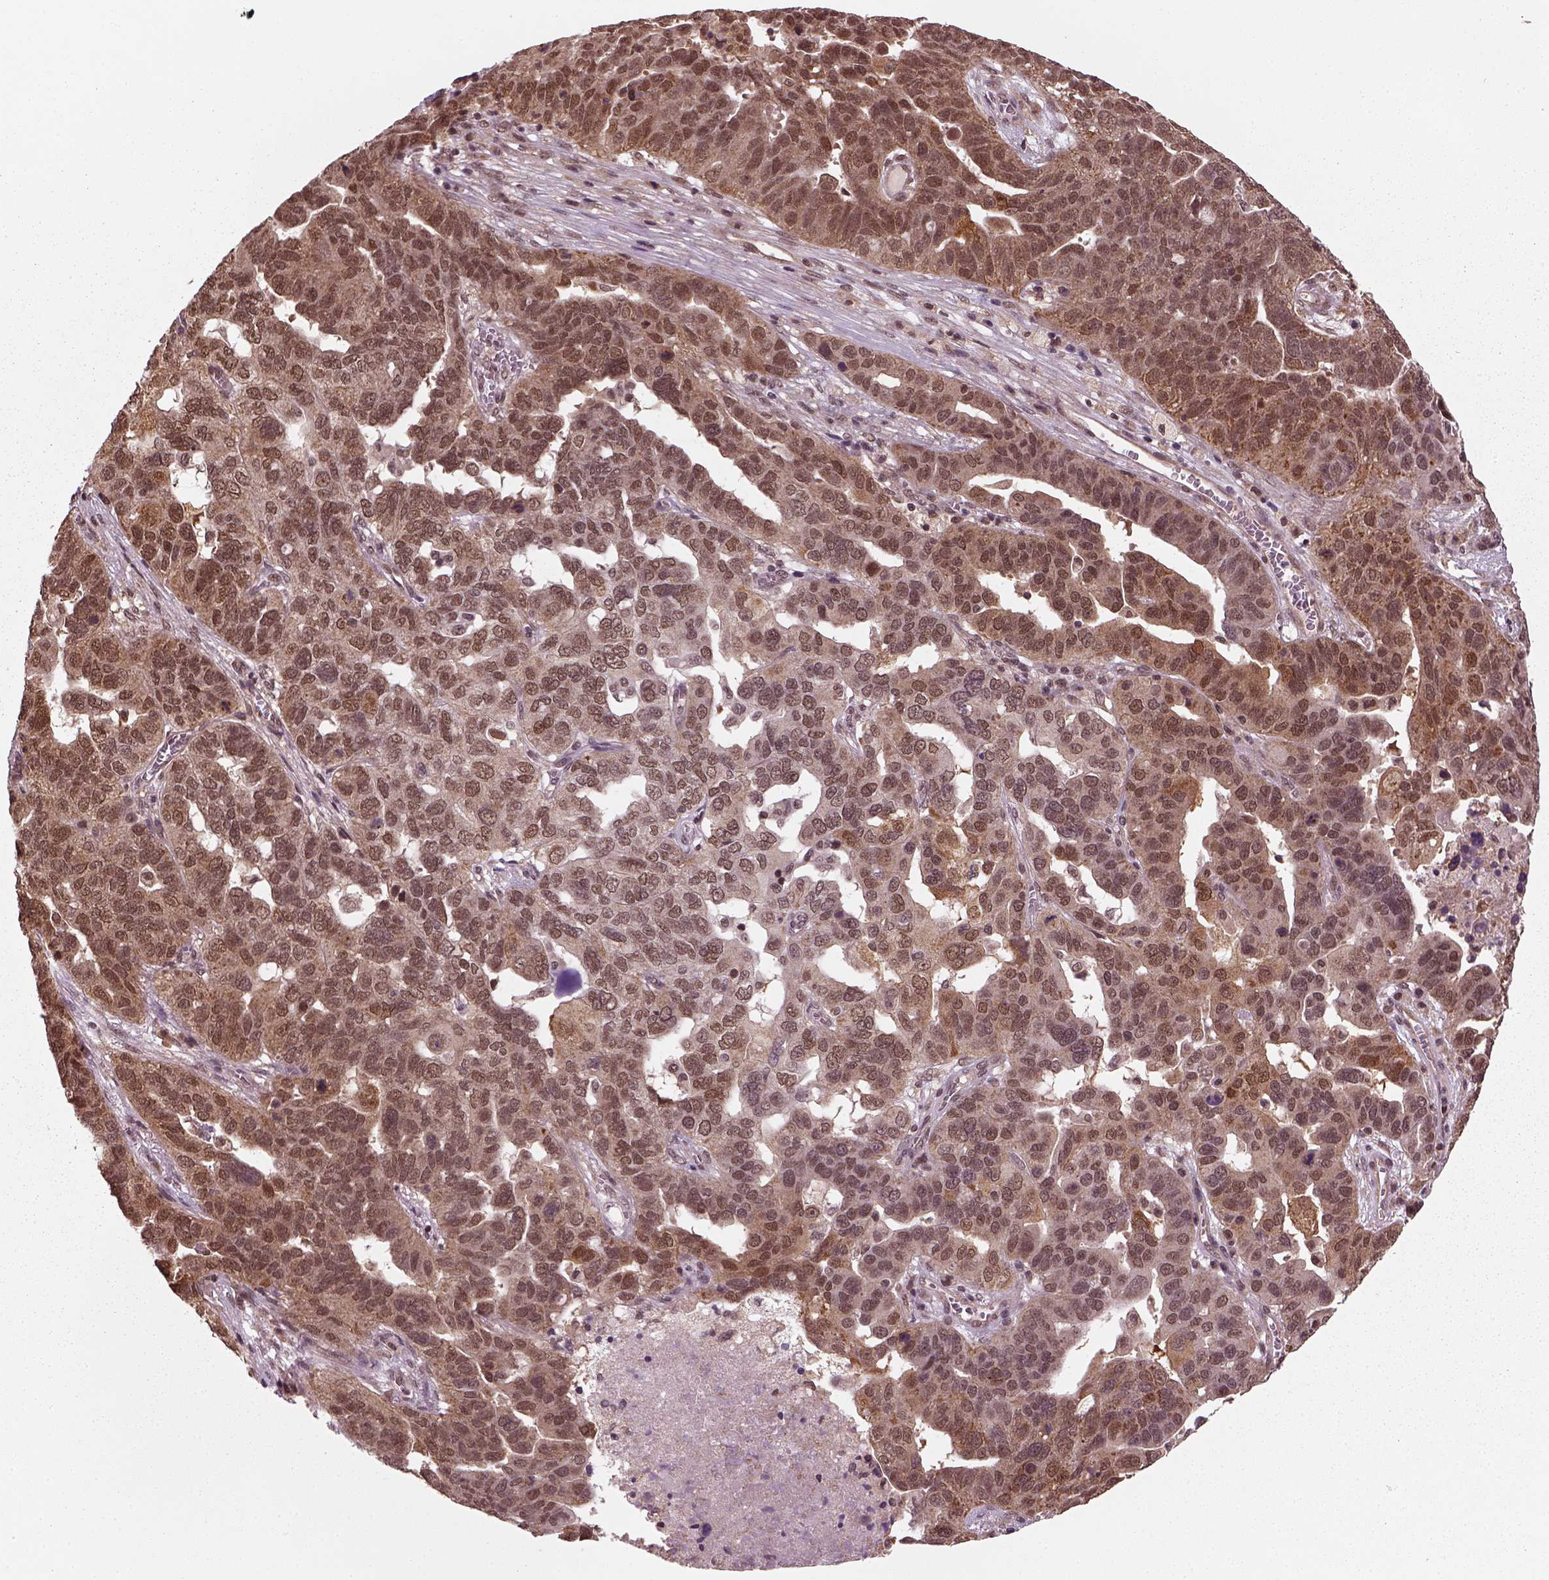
{"staining": {"intensity": "moderate", "quantity": ">75%", "location": "cytoplasmic/membranous,nuclear"}, "tissue": "ovarian cancer", "cell_type": "Tumor cells", "image_type": "cancer", "snomed": [{"axis": "morphology", "description": "Carcinoma, endometroid"}, {"axis": "topography", "description": "Soft tissue"}, {"axis": "topography", "description": "Ovary"}], "caption": "High-power microscopy captured an immunohistochemistry image of ovarian endometroid carcinoma, revealing moderate cytoplasmic/membranous and nuclear expression in about >75% of tumor cells. Using DAB (3,3'-diaminobenzidine) (brown) and hematoxylin (blue) stains, captured at high magnification using brightfield microscopy.", "gene": "NUDT9", "patient": {"sex": "female", "age": 52}}